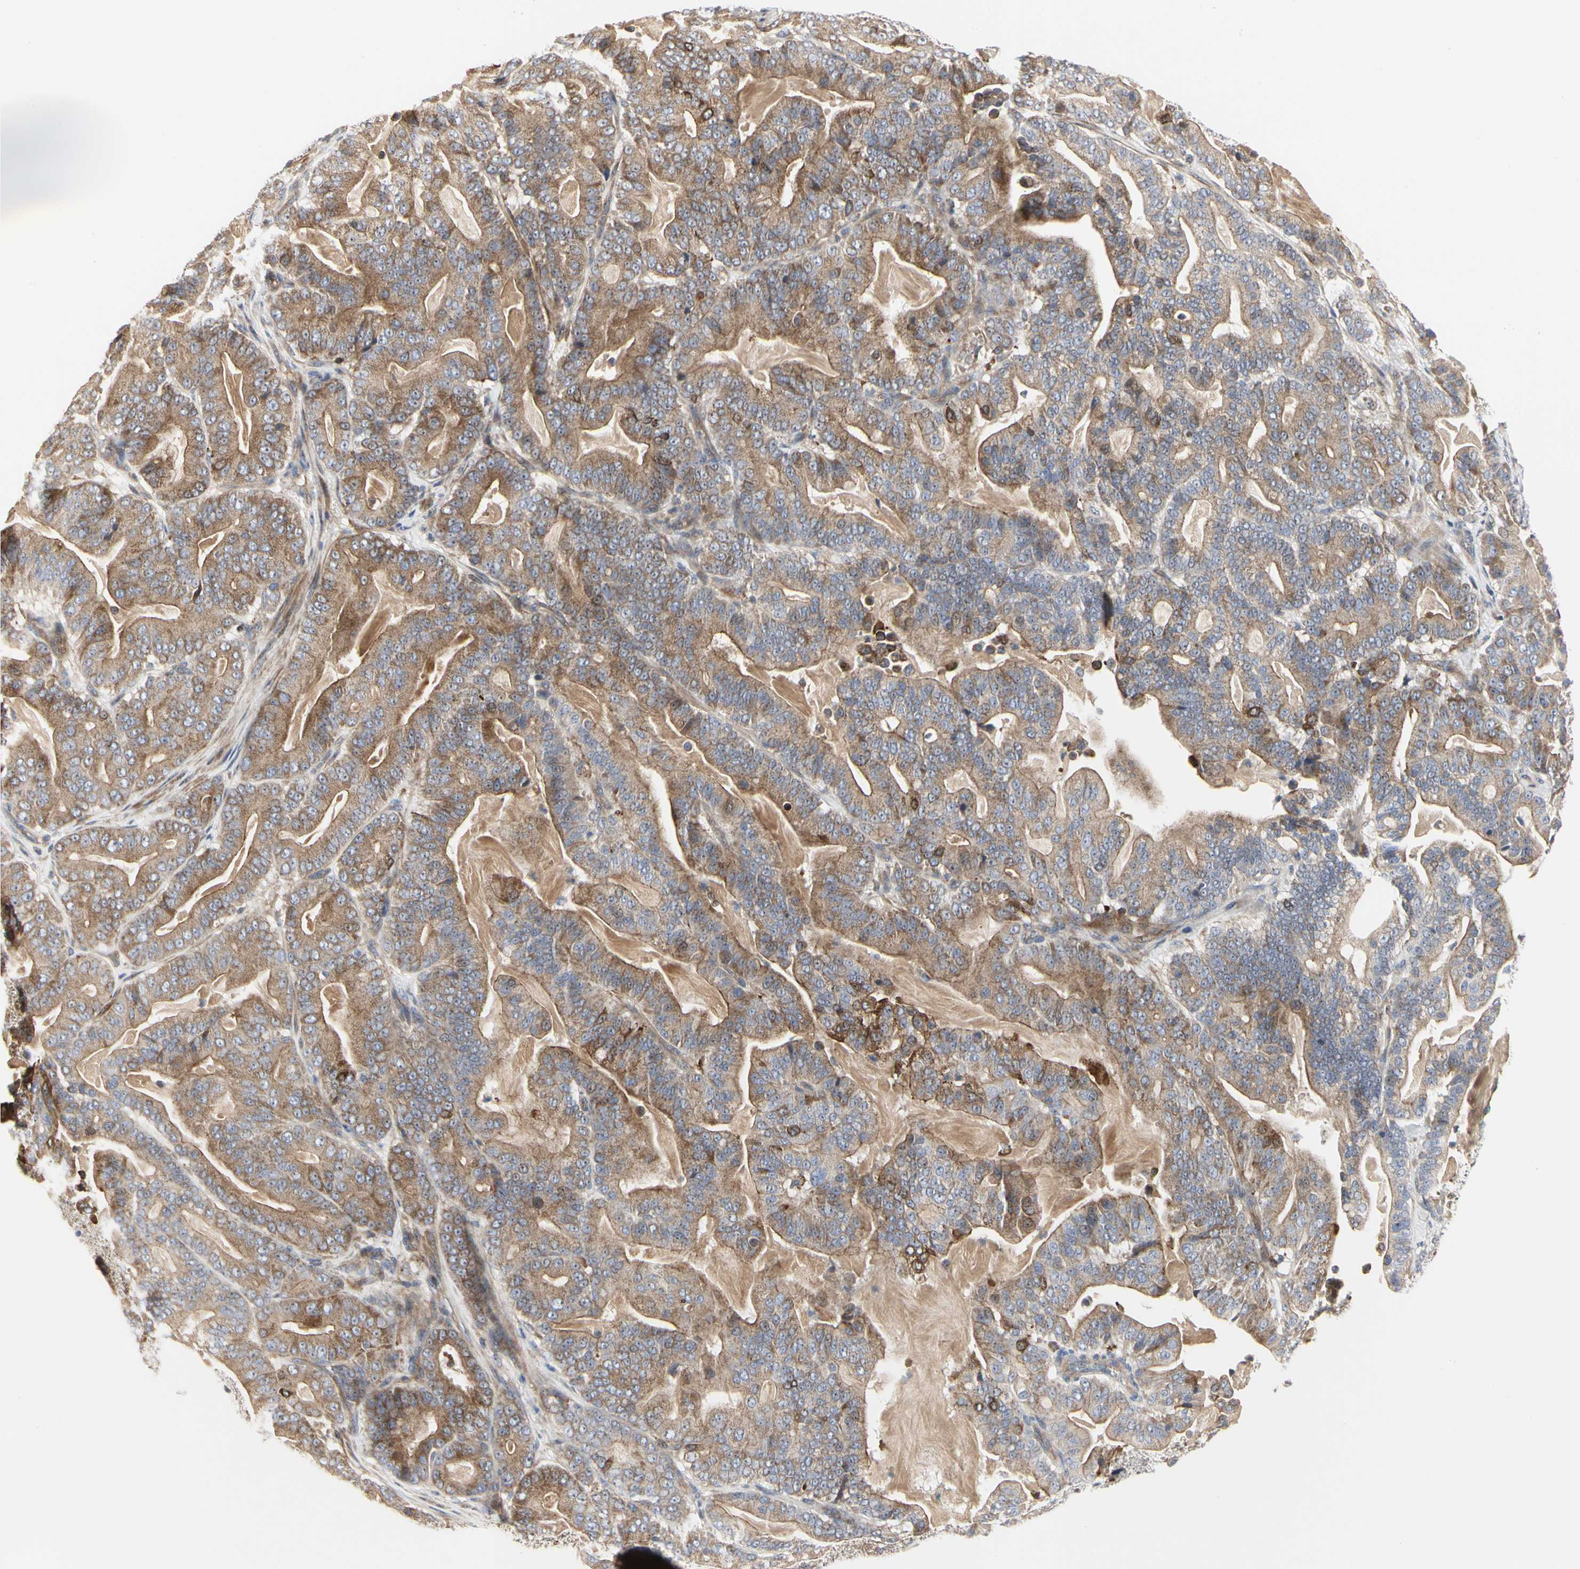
{"staining": {"intensity": "moderate", "quantity": ">75%", "location": "cytoplasmic/membranous"}, "tissue": "pancreatic cancer", "cell_type": "Tumor cells", "image_type": "cancer", "snomed": [{"axis": "morphology", "description": "Adenocarcinoma, NOS"}, {"axis": "topography", "description": "Pancreas"}], "caption": "This is an image of immunohistochemistry (IHC) staining of pancreatic cancer, which shows moderate staining in the cytoplasmic/membranous of tumor cells.", "gene": "SHANK2", "patient": {"sex": "male", "age": 63}}